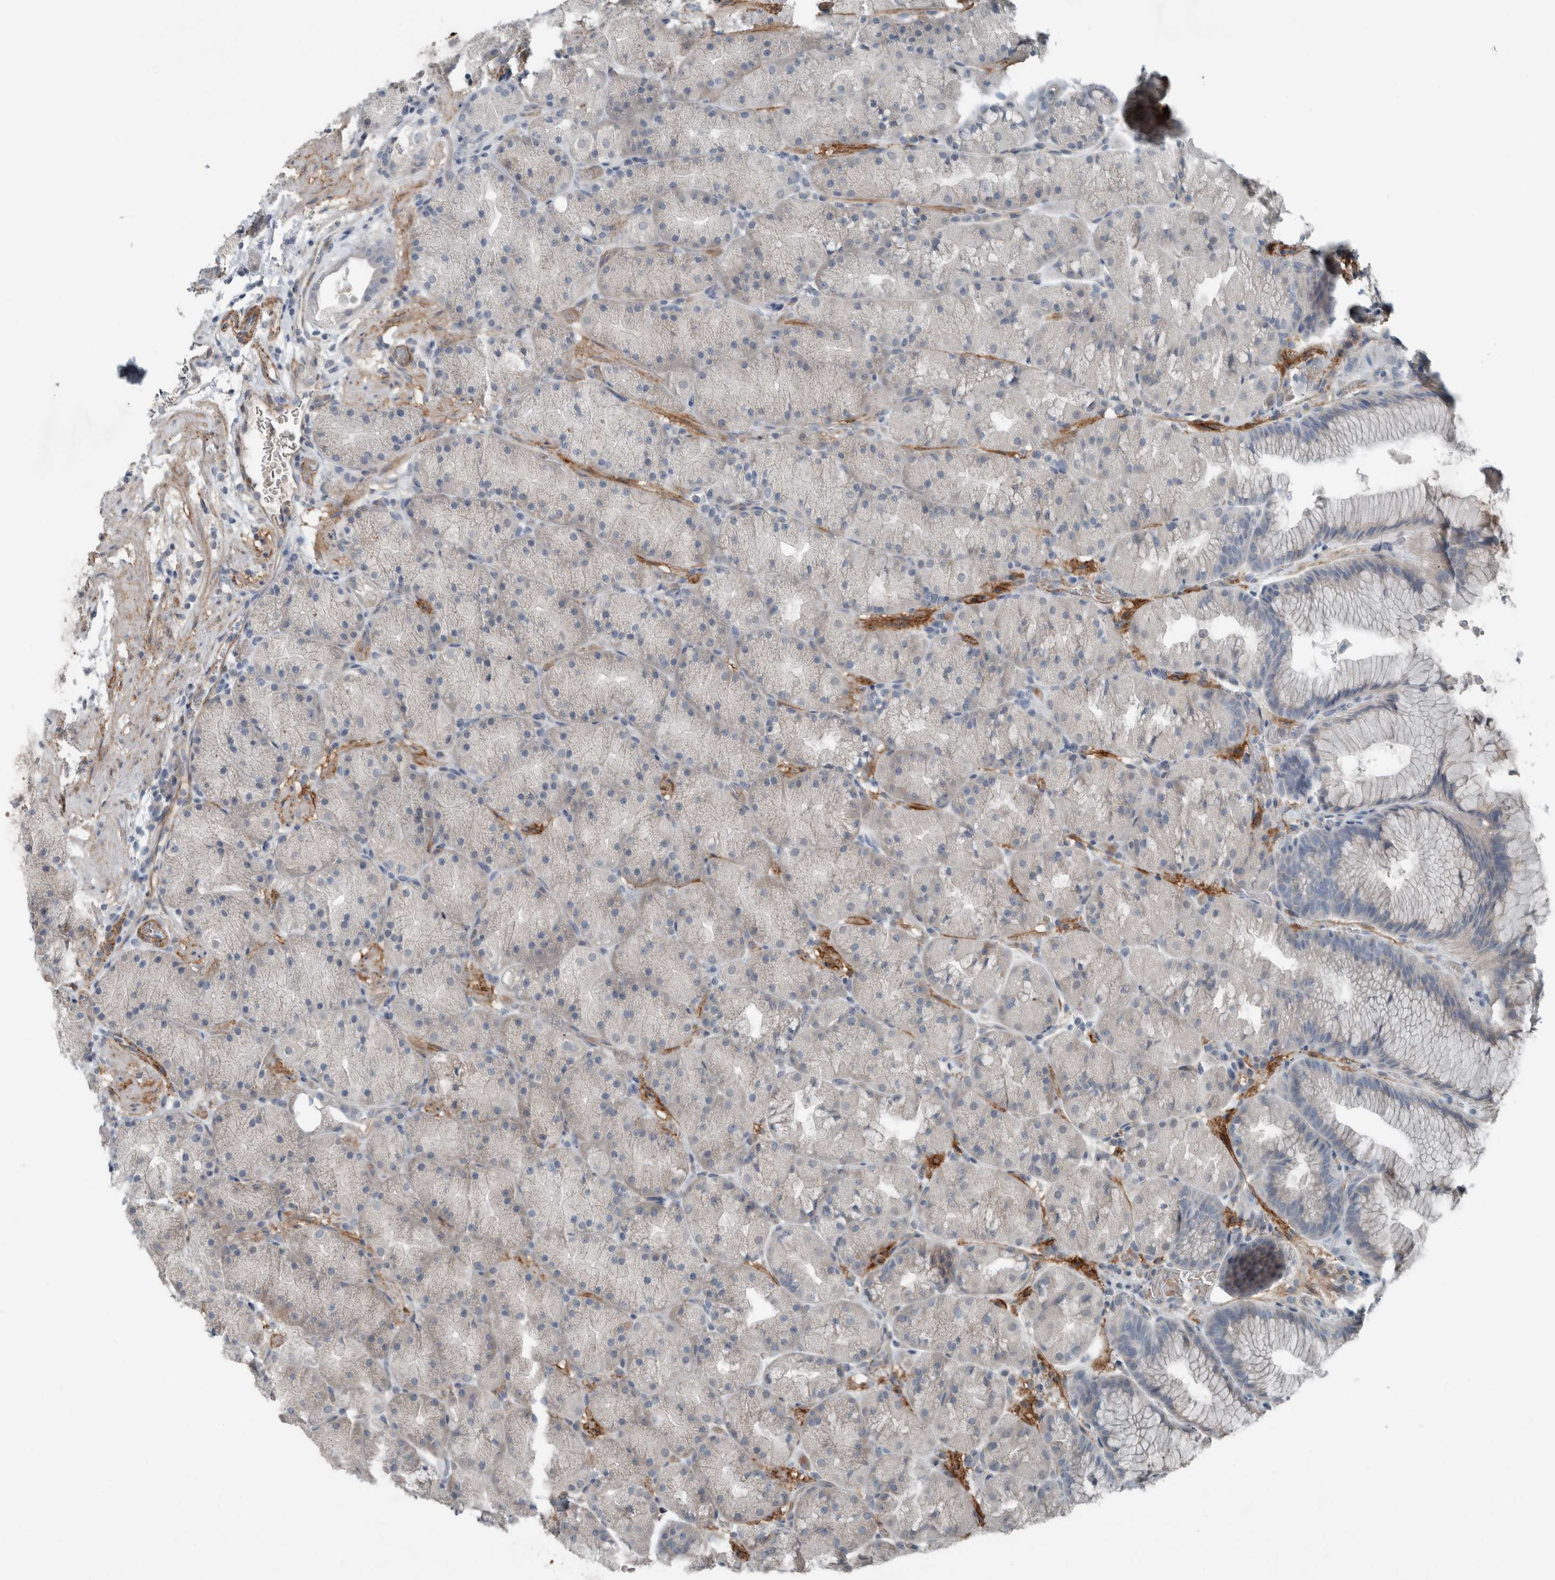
{"staining": {"intensity": "weak", "quantity": "<25%", "location": "cytoplasmic/membranous"}, "tissue": "stomach", "cell_type": "Glandular cells", "image_type": "normal", "snomed": [{"axis": "morphology", "description": "Normal tissue, NOS"}, {"axis": "topography", "description": "Stomach, upper"}, {"axis": "topography", "description": "Stomach"}], "caption": "A high-resolution micrograph shows immunohistochemistry staining of unremarkable stomach, which reveals no significant positivity in glandular cells.", "gene": "JADE2", "patient": {"sex": "male", "age": 48}}